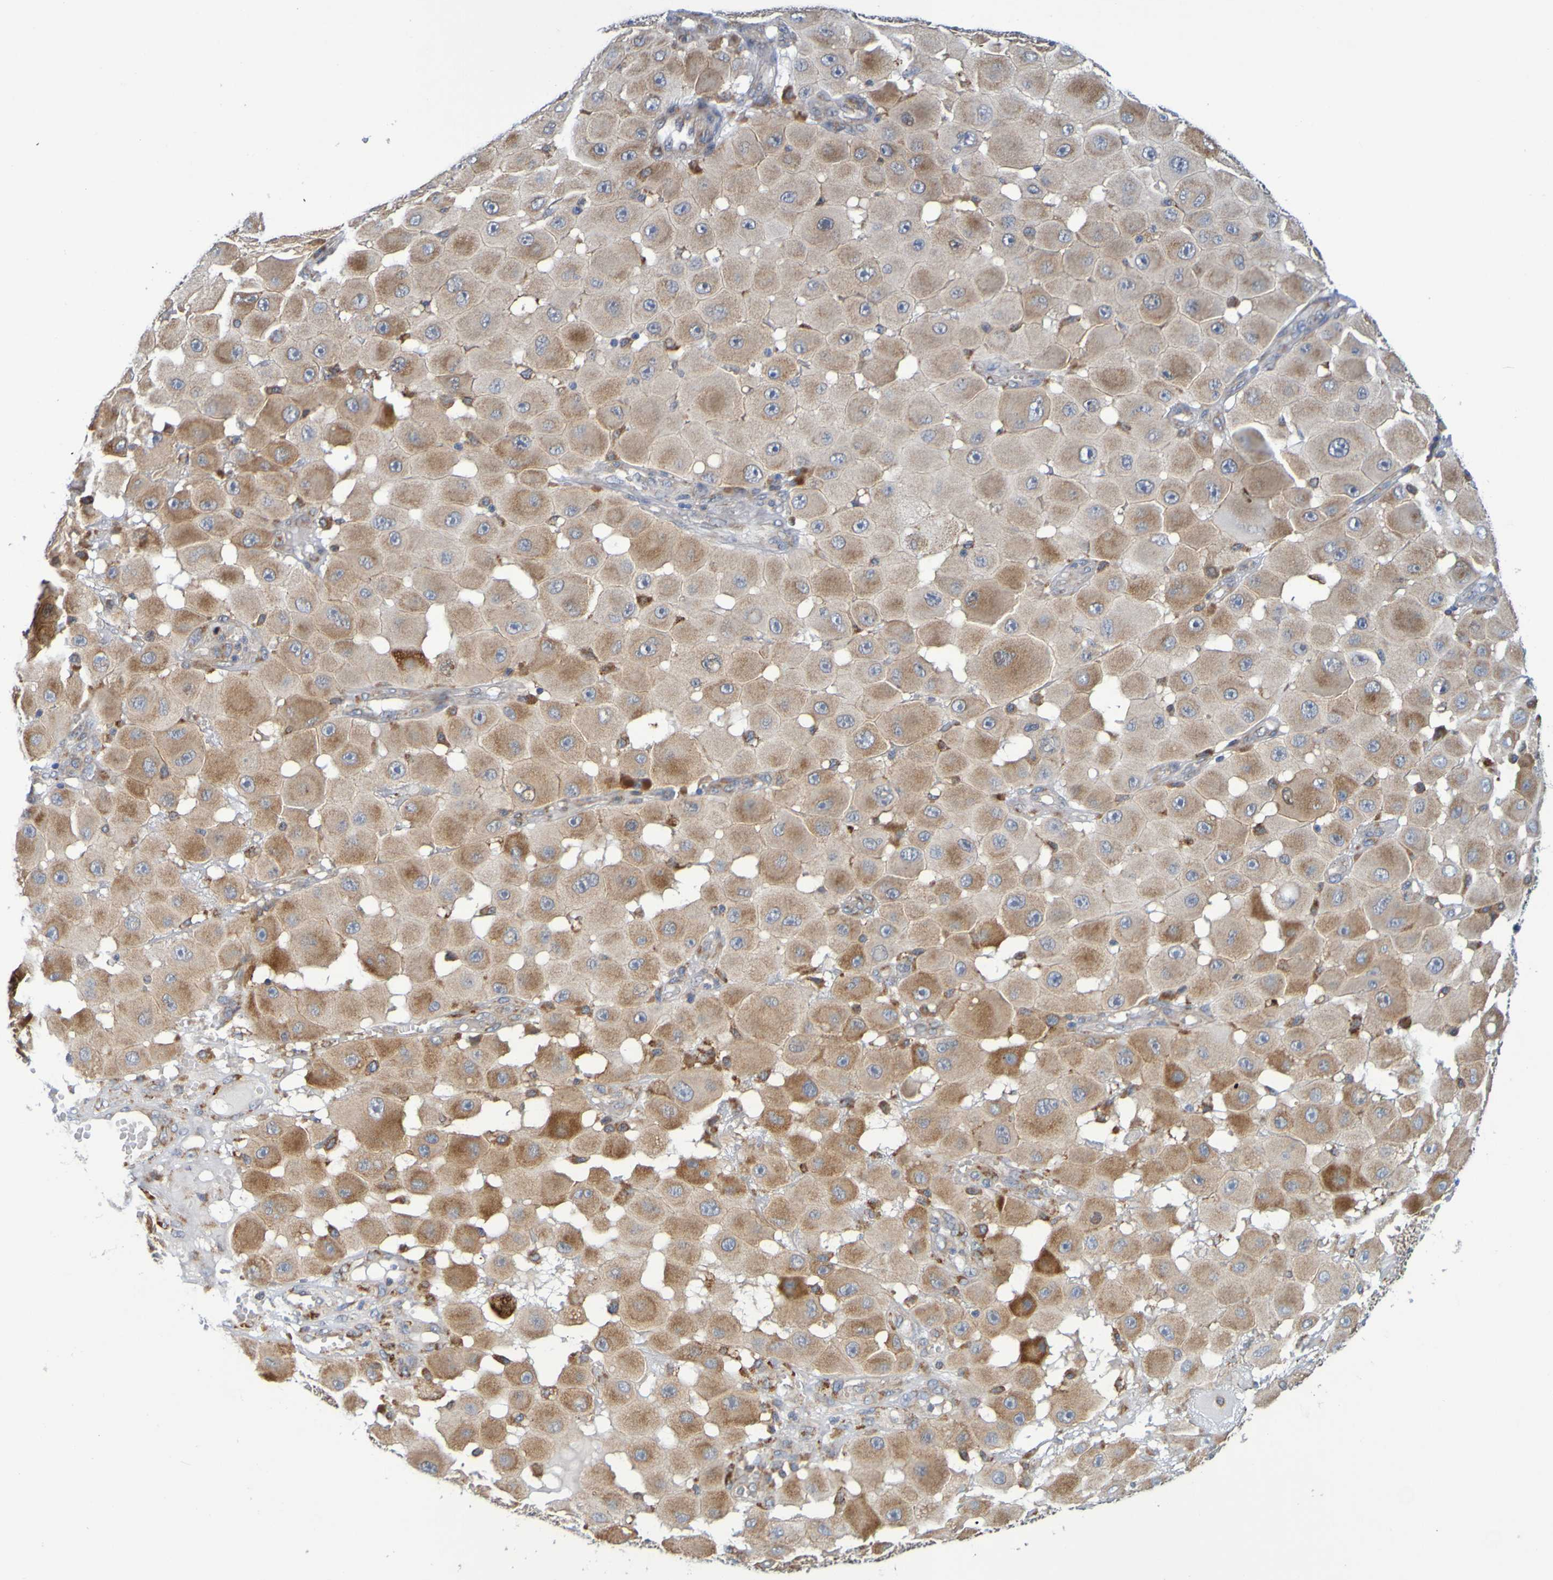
{"staining": {"intensity": "negative", "quantity": "none", "location": "none"}, "tissue": "melanoma", "cell_type": "Tumor cells", "image_type": "cancer", "snomed": [{"axis": "morphology", "description": "Malignant melanoma, NOS"}, {"axis": "topography", "description": "Skin"}], "caption": "Immunohistochemical staining of human melanoma reveals no significant positivity in tumor cells.", "gene": "SIL1", "patient": {"sex": "female", "age": 81}}